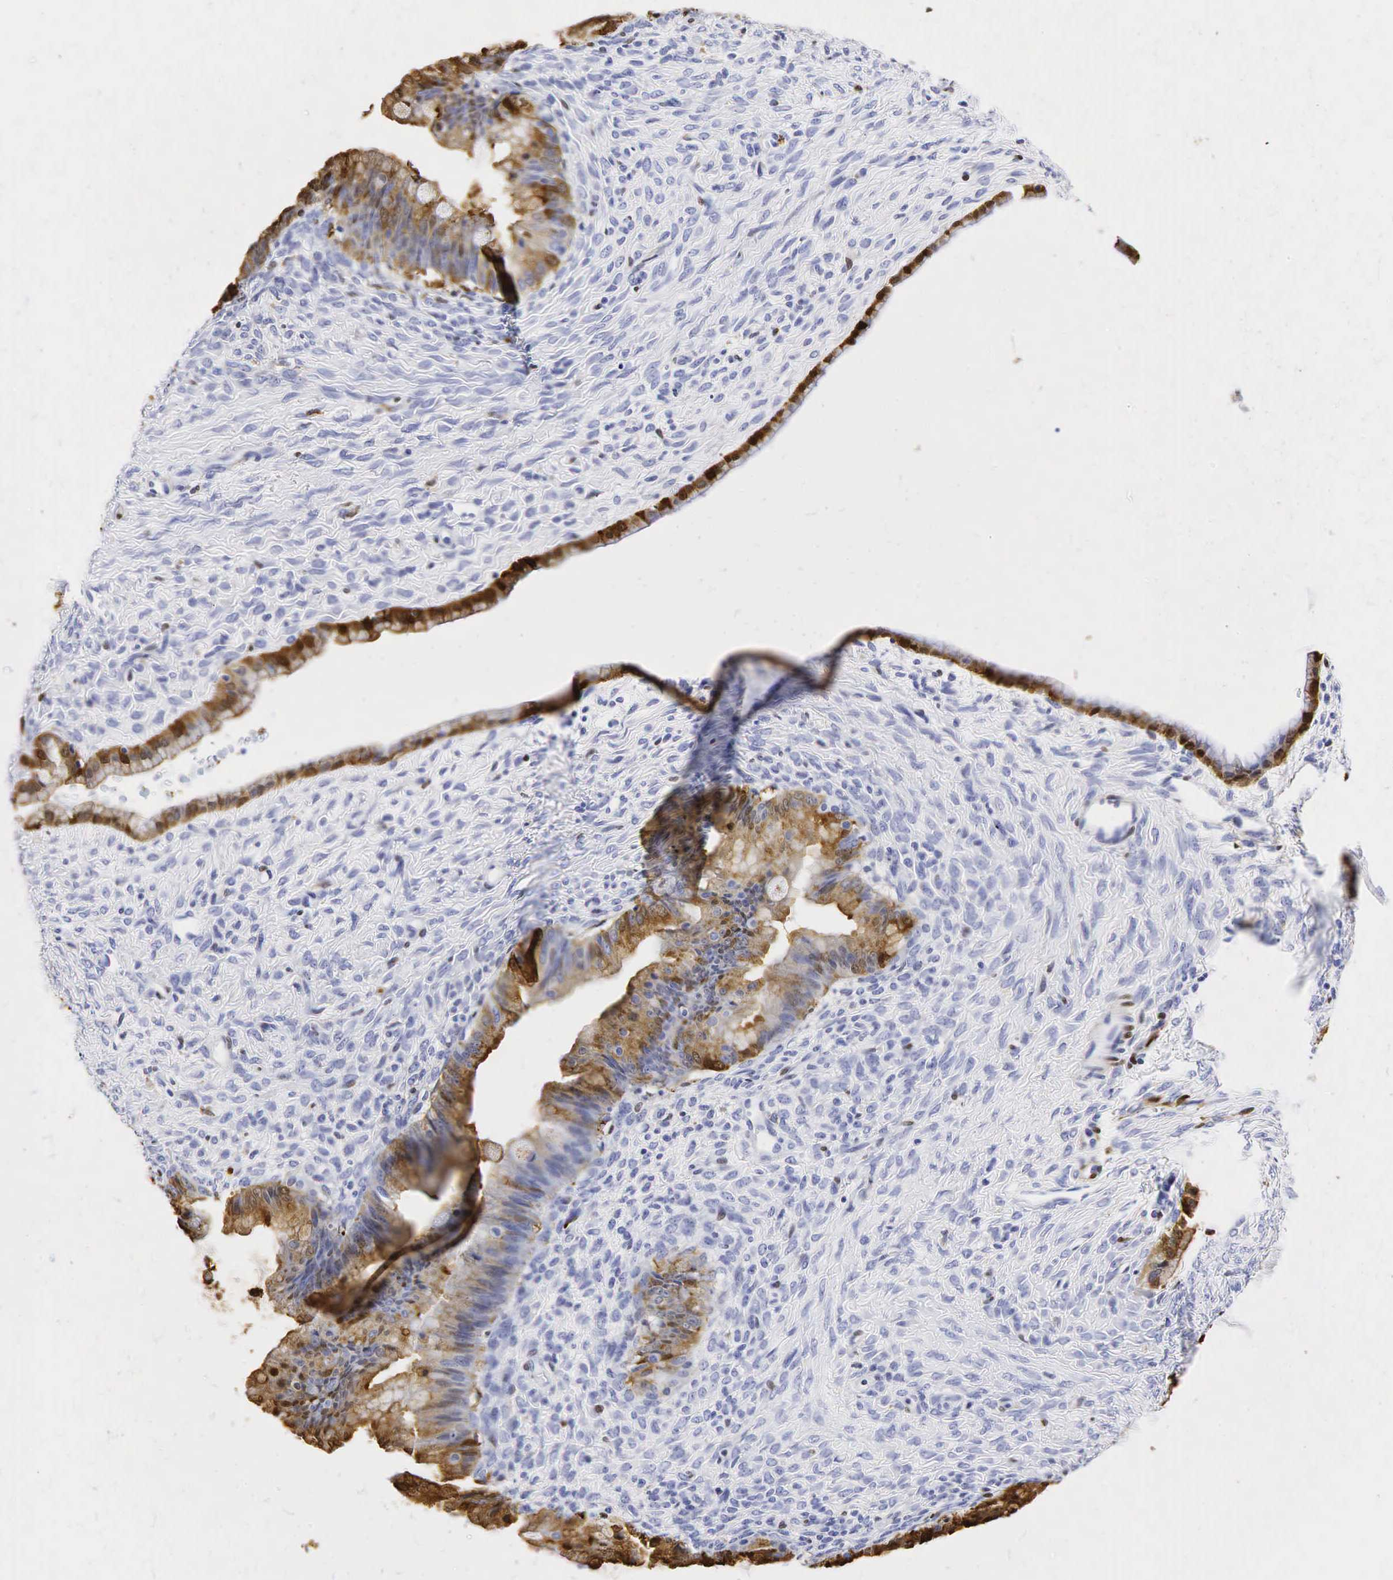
{"staining": {"intensity": "moderate", "quantity": ">75%", "location": "cytoplasmic/membranous"}, "tissue": "ovarian cancer", "cell_type": "Tumor cells", "image_type": "cancer", "snomed": [{"axis": "morphology", "description": "Cystadenocarcinoma, mucinous, NOS"}, {"axis": "topography", "description": "Ovary"}], "caption": "A histopathology image showing moderate cytoplasmic/membranous positivity in about >75% of tumor cells in ovarian mucinous cystadenocarcinoma, as visualized by brown immunohistochemical staining.", "gene": "LYZ", "patient": {"sex": "female", "age": 25}}